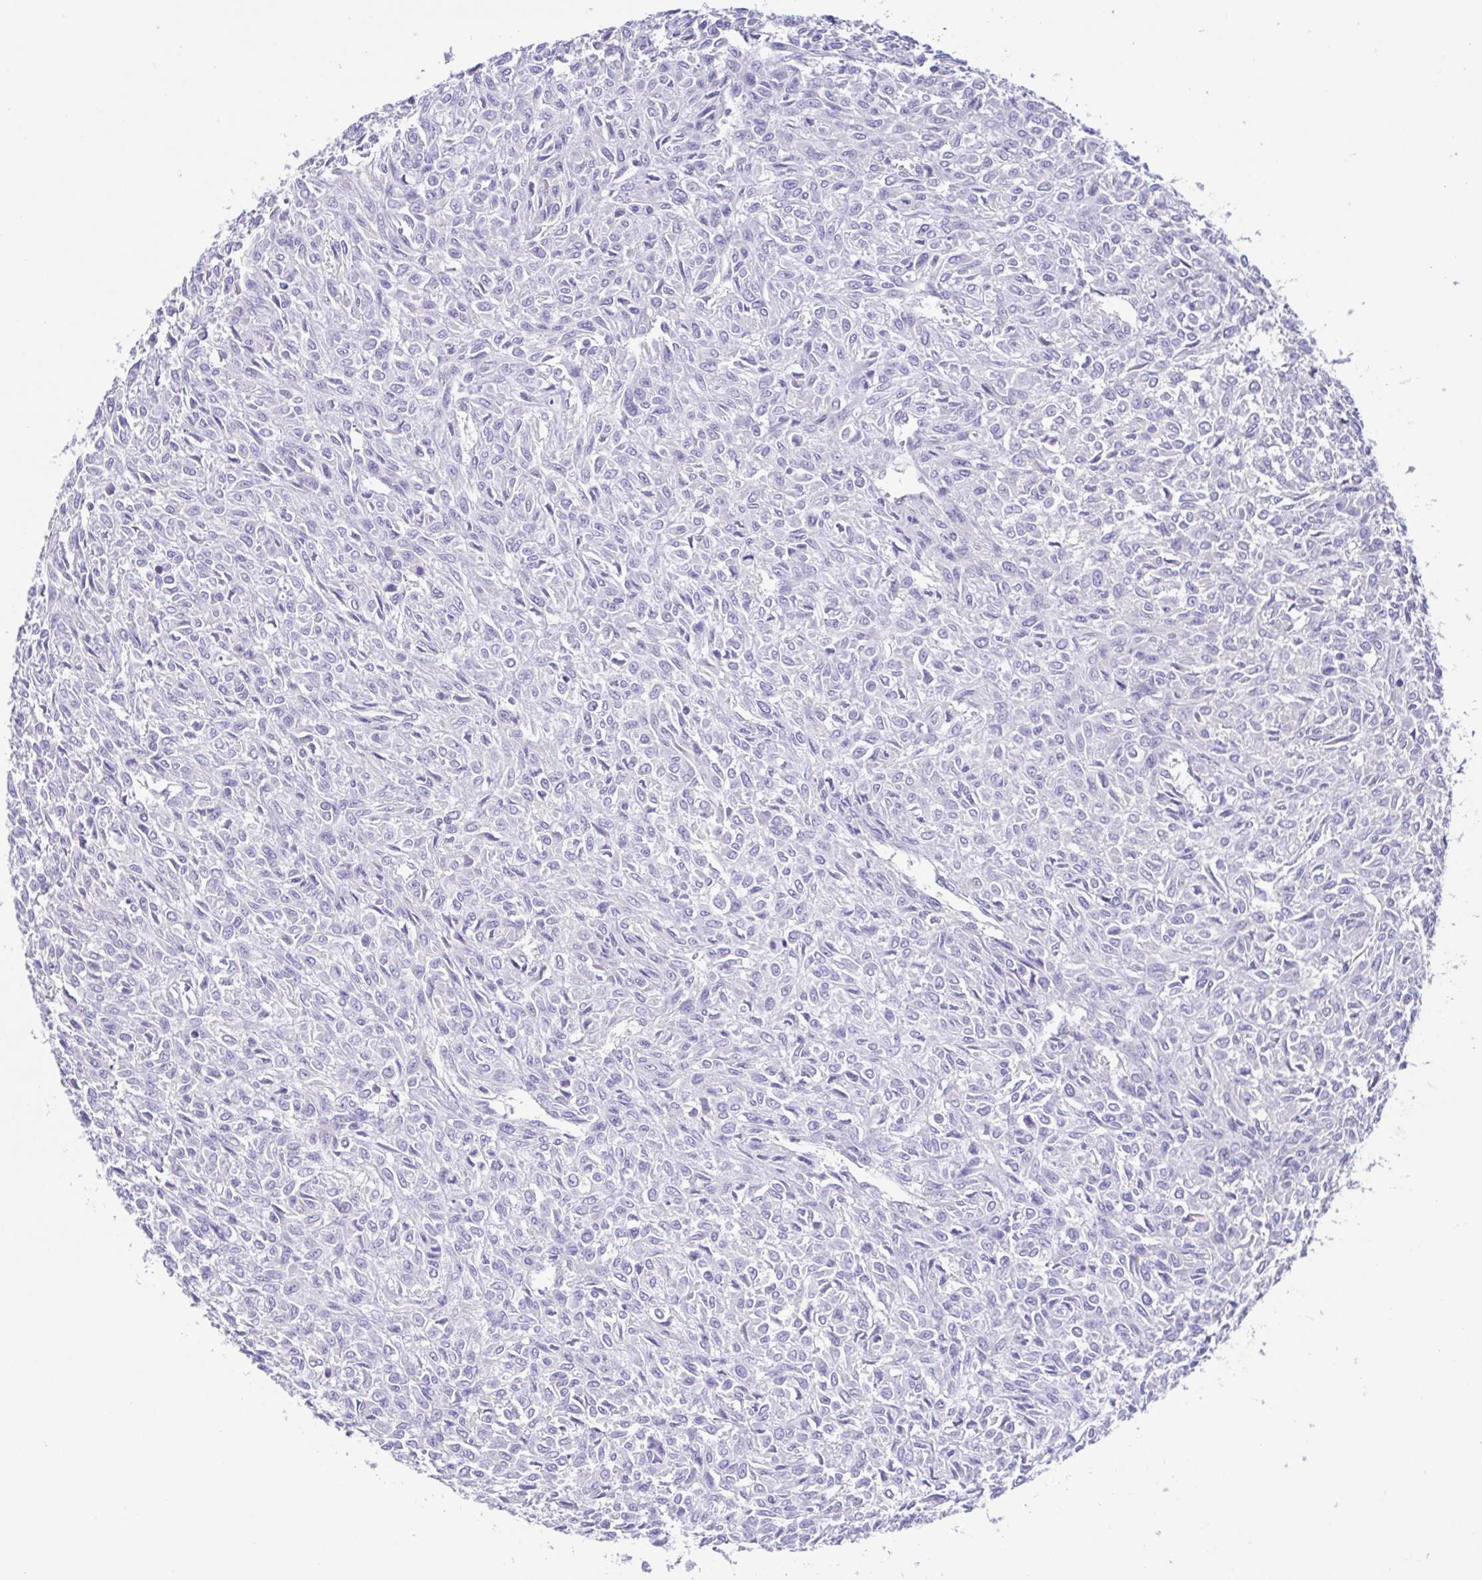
{"staining": {"intensity": "negative", "quantity": "none", "location": "none"}, "tissue": "renal cancer", "cell_type": "Tumor cells", "image_type": "cancer", "snomed": [{"axis": "morphology", "description": "Adenocarcinoma, NOS"}, {"axis": "topography", "description": "Kidney"}], "caption": "Tumor cells show no significant expression in adenocarcinoma (renal).", "gene": "ARPP21", "patient": {"sex": "male", "age": 58}}